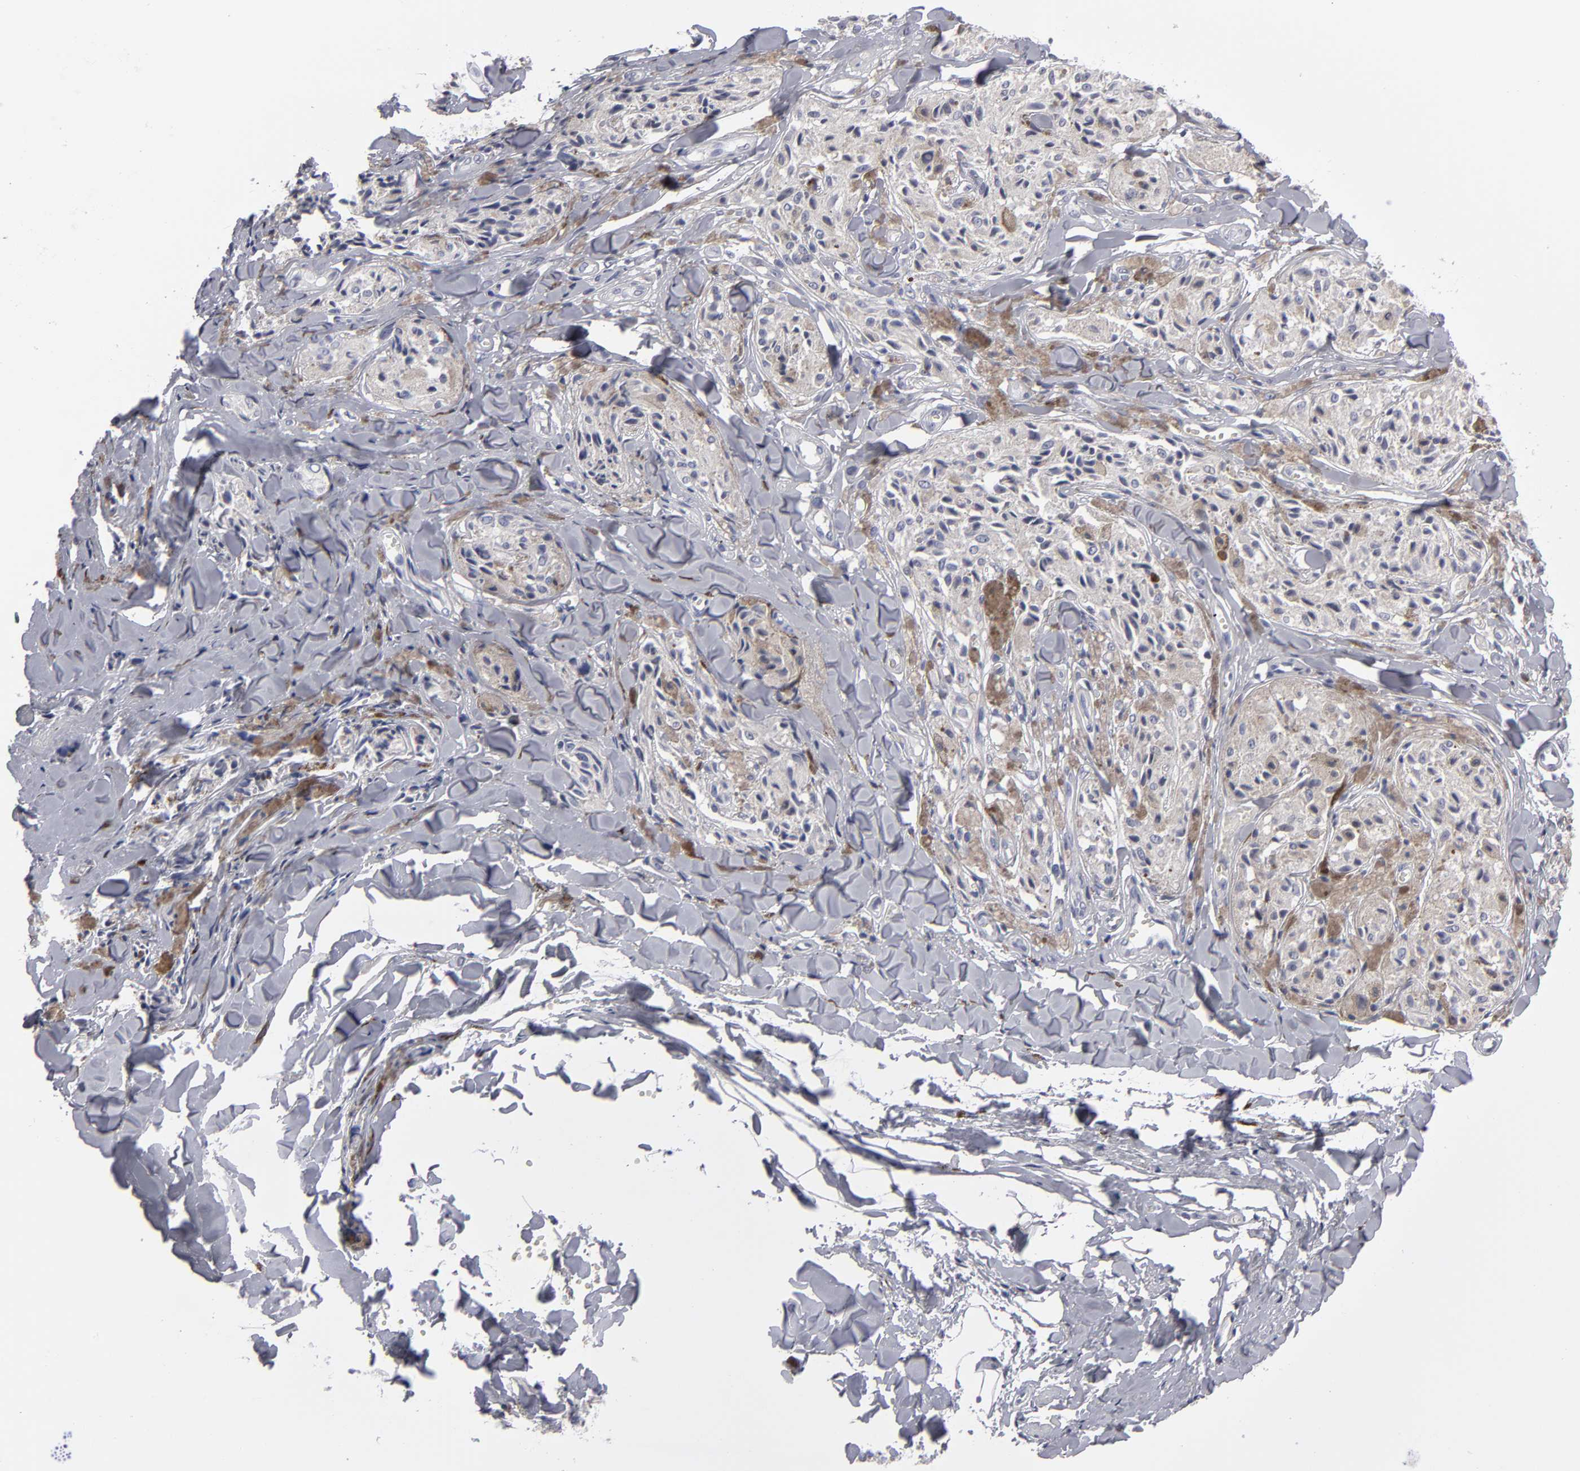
{"staining": {"intensity": "weak", "quantity": ">75%", "location": "cytoplasmic/membranous"}, "tissue": "melanoma", "cell_type": "Tumor cells", "image_type": "cancer", "snomed": [{"axis": "morphology", "description": "Malignant melanoma, Metastatic site"}, {"axis": "topography", "description": "Skin"}], "caption": "Brown immunohistochemical staining in melanoma reveals weak cytoplasmic/membranous positivity in about >75% of tumor cells. Using DAB (3,3'-diaminobenzidine) (brown) and hematoxylin (blue) stains, captured at high magnification using brightfield microscopy.", "gene": "CCDC80", "patient": {"sex": "female", "age": 66}}